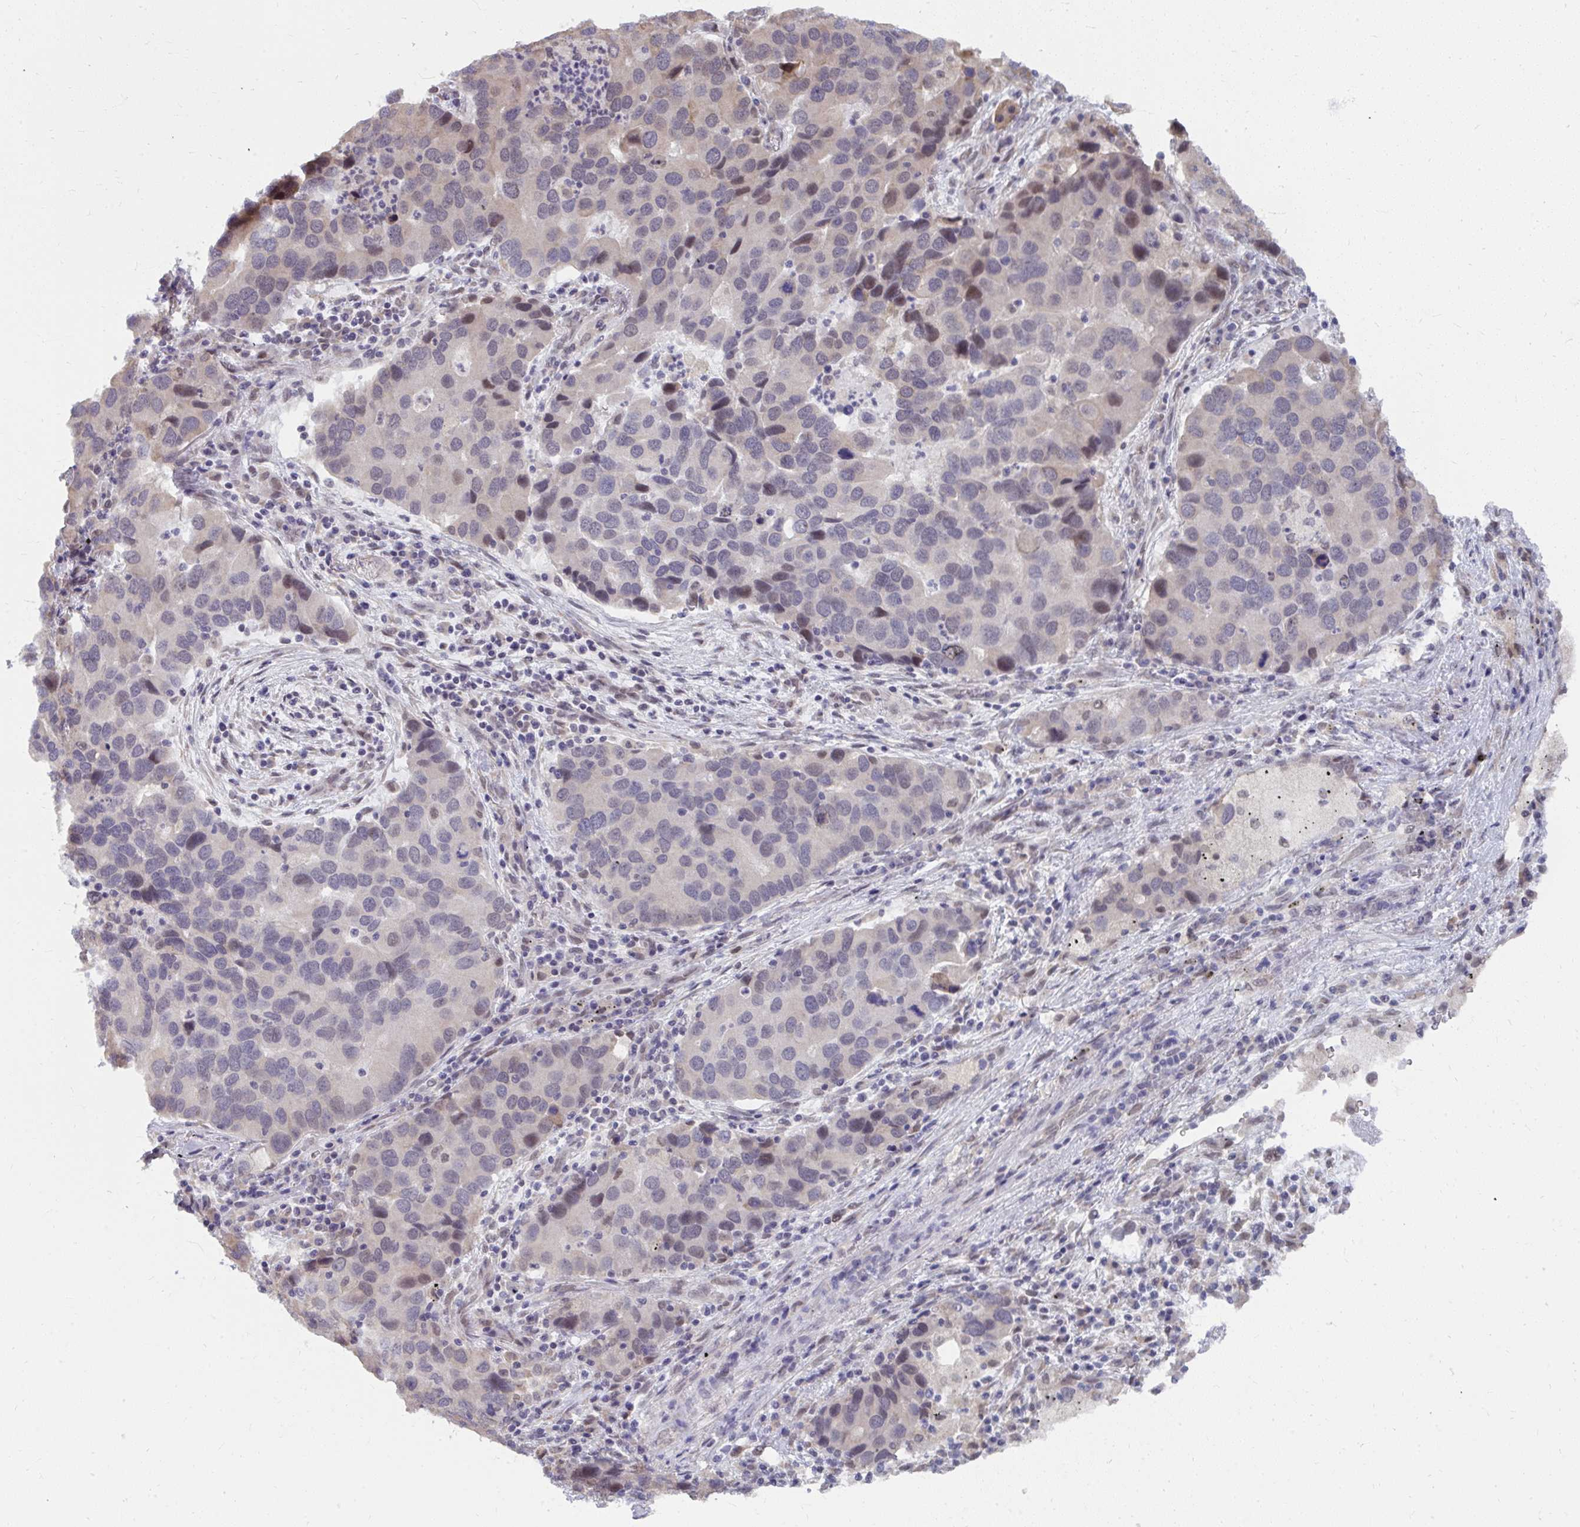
{"staining": {"intensity": "weak", "quantity": "<25%", "location": "nuclear"}, "tissue": "lung cancer", "cell_type": "Tumor cells", "image_type": "cancer", "snomed": [{"axis": "morphology", "description": "Aneuploidy"}, {"axis": "morphology", "description": "Adenocarcinoma, NOS"}, {"axis": "topography", "description": "Lymph node"}, {"axis": "topography", "description": "Lung"}], "caption": "DAB immunohistochemical staining of human adenocarcinoma (lung) shows no significant staining in tumor cells.", "gene": "NMNAT1", "patient": {"sex": "female", "age": 74}}